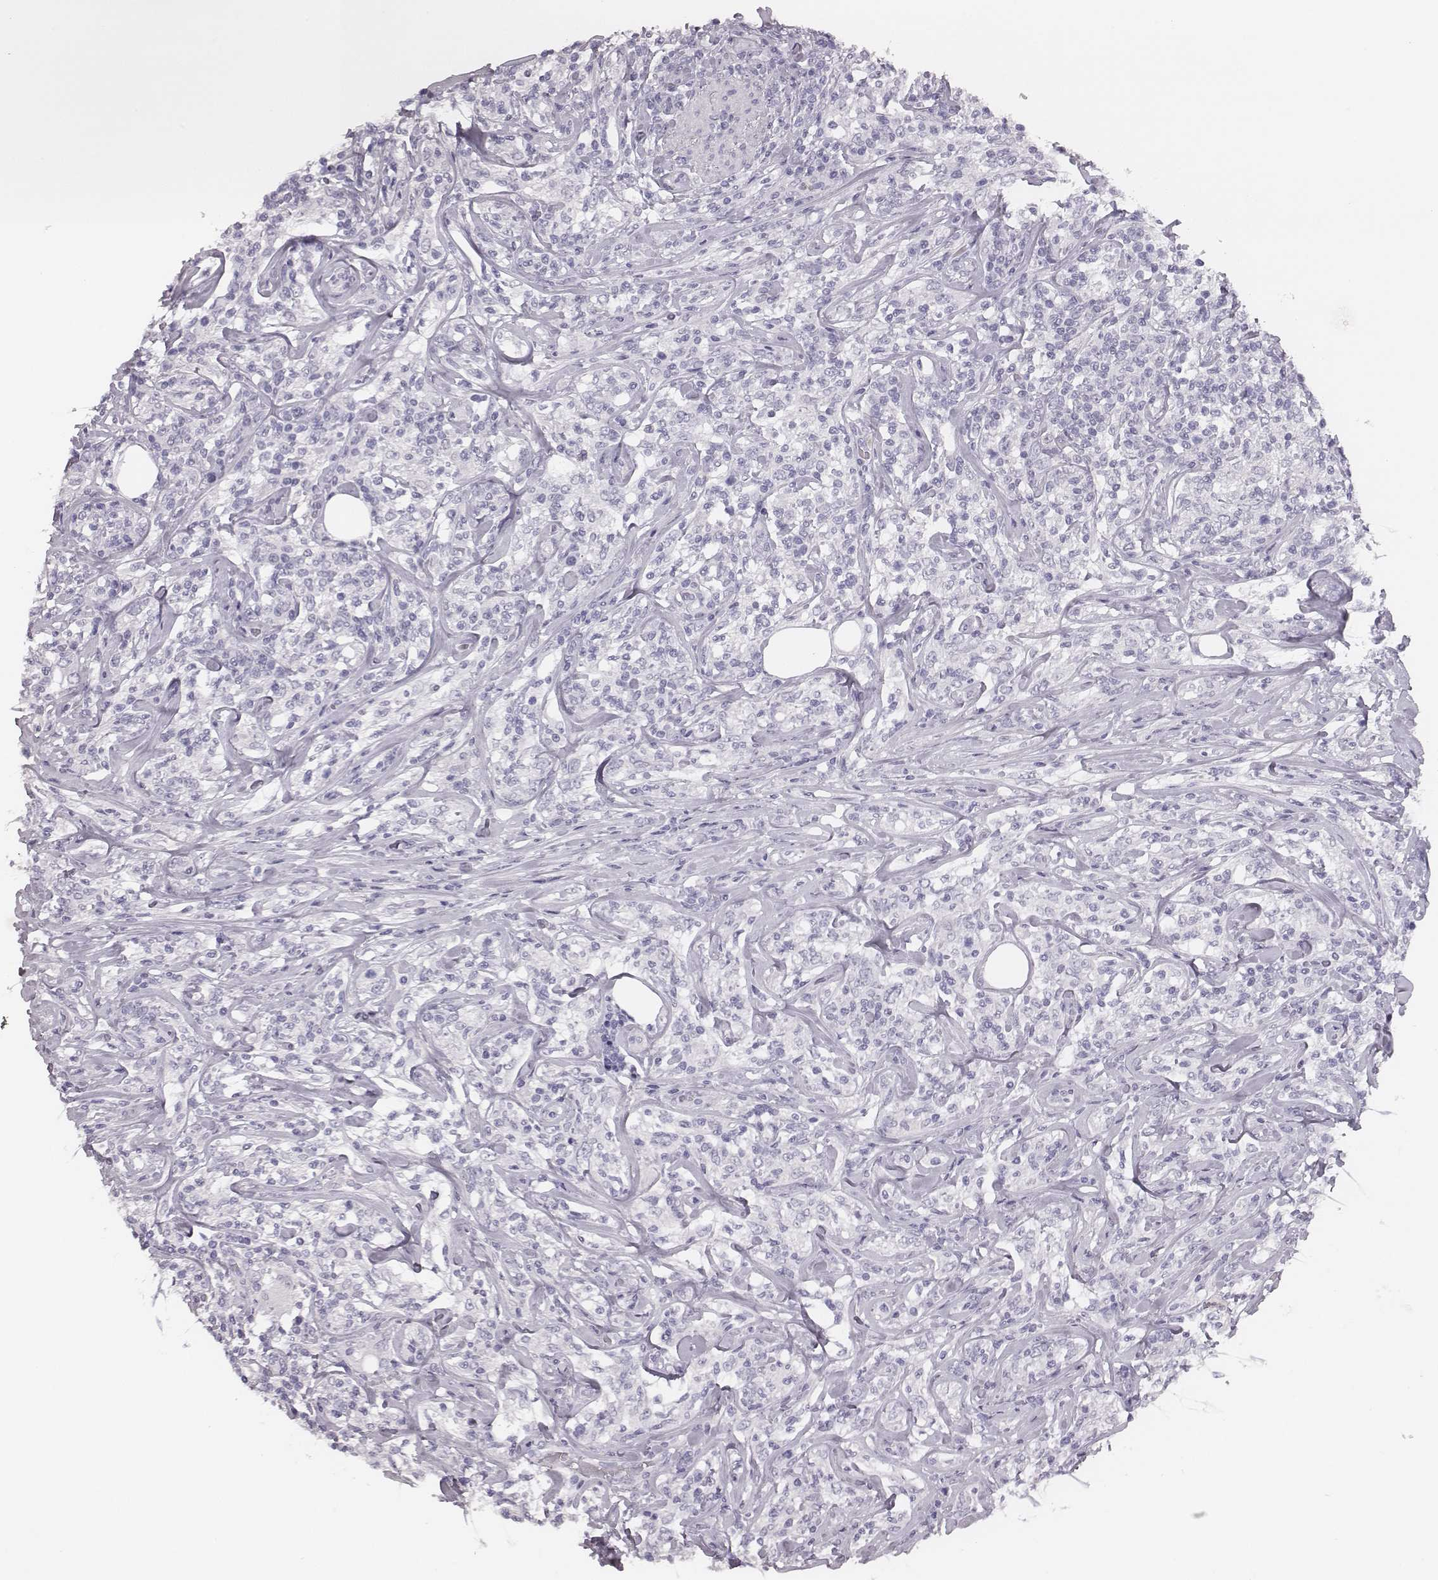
{"staining": {"intensity": "negative", "quantity": "none", "location": "none"}, "tissue": "lymphoma", "cell_type": "Tumor cells", "image_type": "cancer", "snomed": [{"axis": "morphology", "description": "Malignant lymphoma, non-Hodgkin's type, High grade"}, {"axis": "topography", "description": "Lymph node"}], "caption": "DAB immunohistochemical staining of human lymphoma displays no significant positivity in tumor cells.", "gene": "CSH1", "patient": {"sex": "female", "age": 84}}